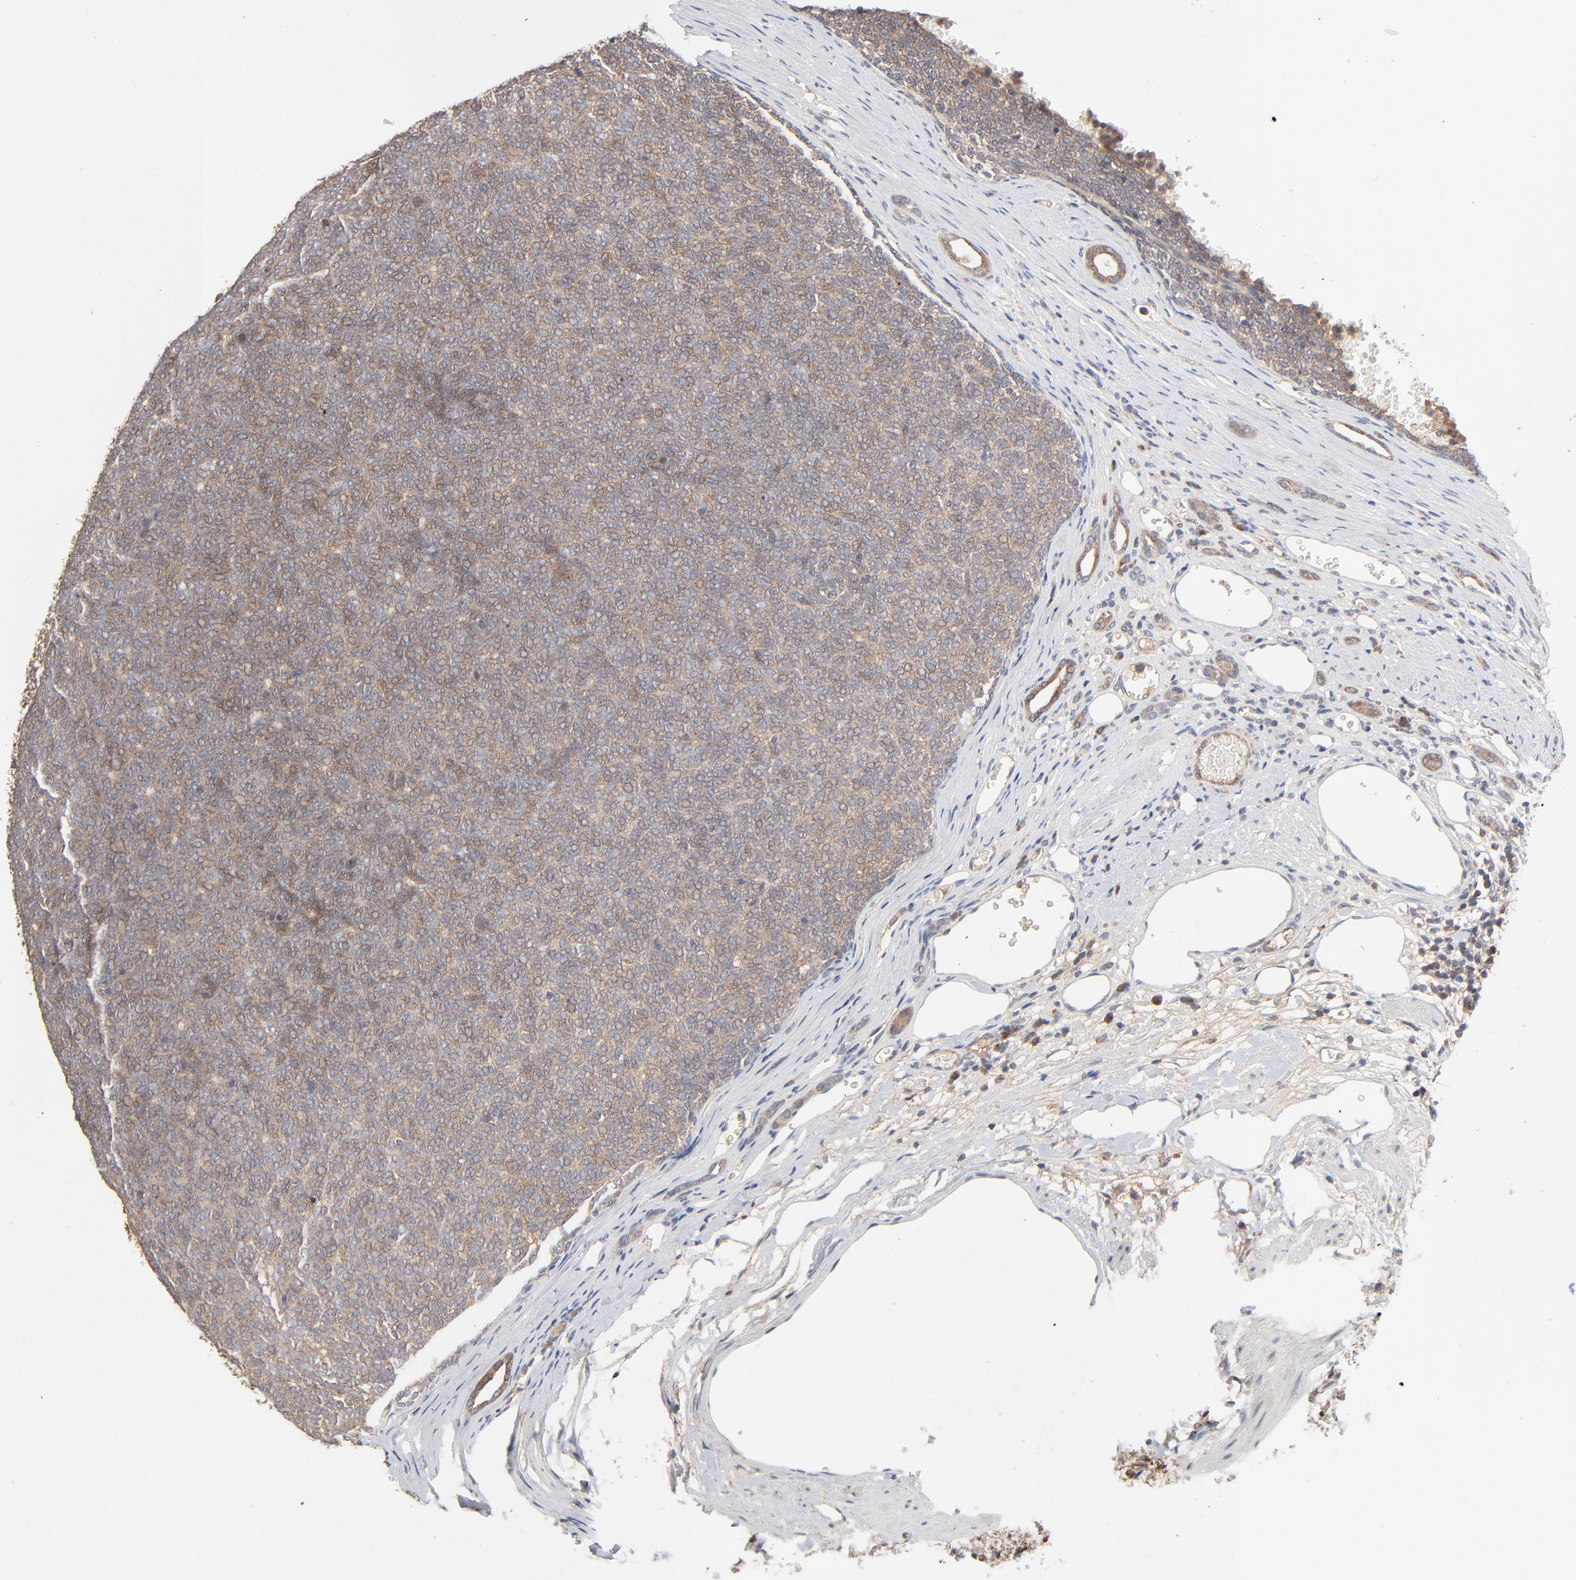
{"staining": {"intensity": "weak", "quantity": ">75%", "location": "cytoplasmic/membranous"}, "tissue": "renal cancer", "cell_type": "Tumor cells", "image_type": "cancer", "snomed": [{"axis": "morphology", "description": "Neoplasm, malignant, NOS"}, {"axis": "topography", "description": "Kidney"}], "caption": "Protein expression analysis of renal cancer (neoplasm (malignant)) exhibits weak cytoplasmic/membranous positivity in about >75% of tumor cells.", "gene": "ABLIM3", "patient": {"sex": "male", "age": 28}}